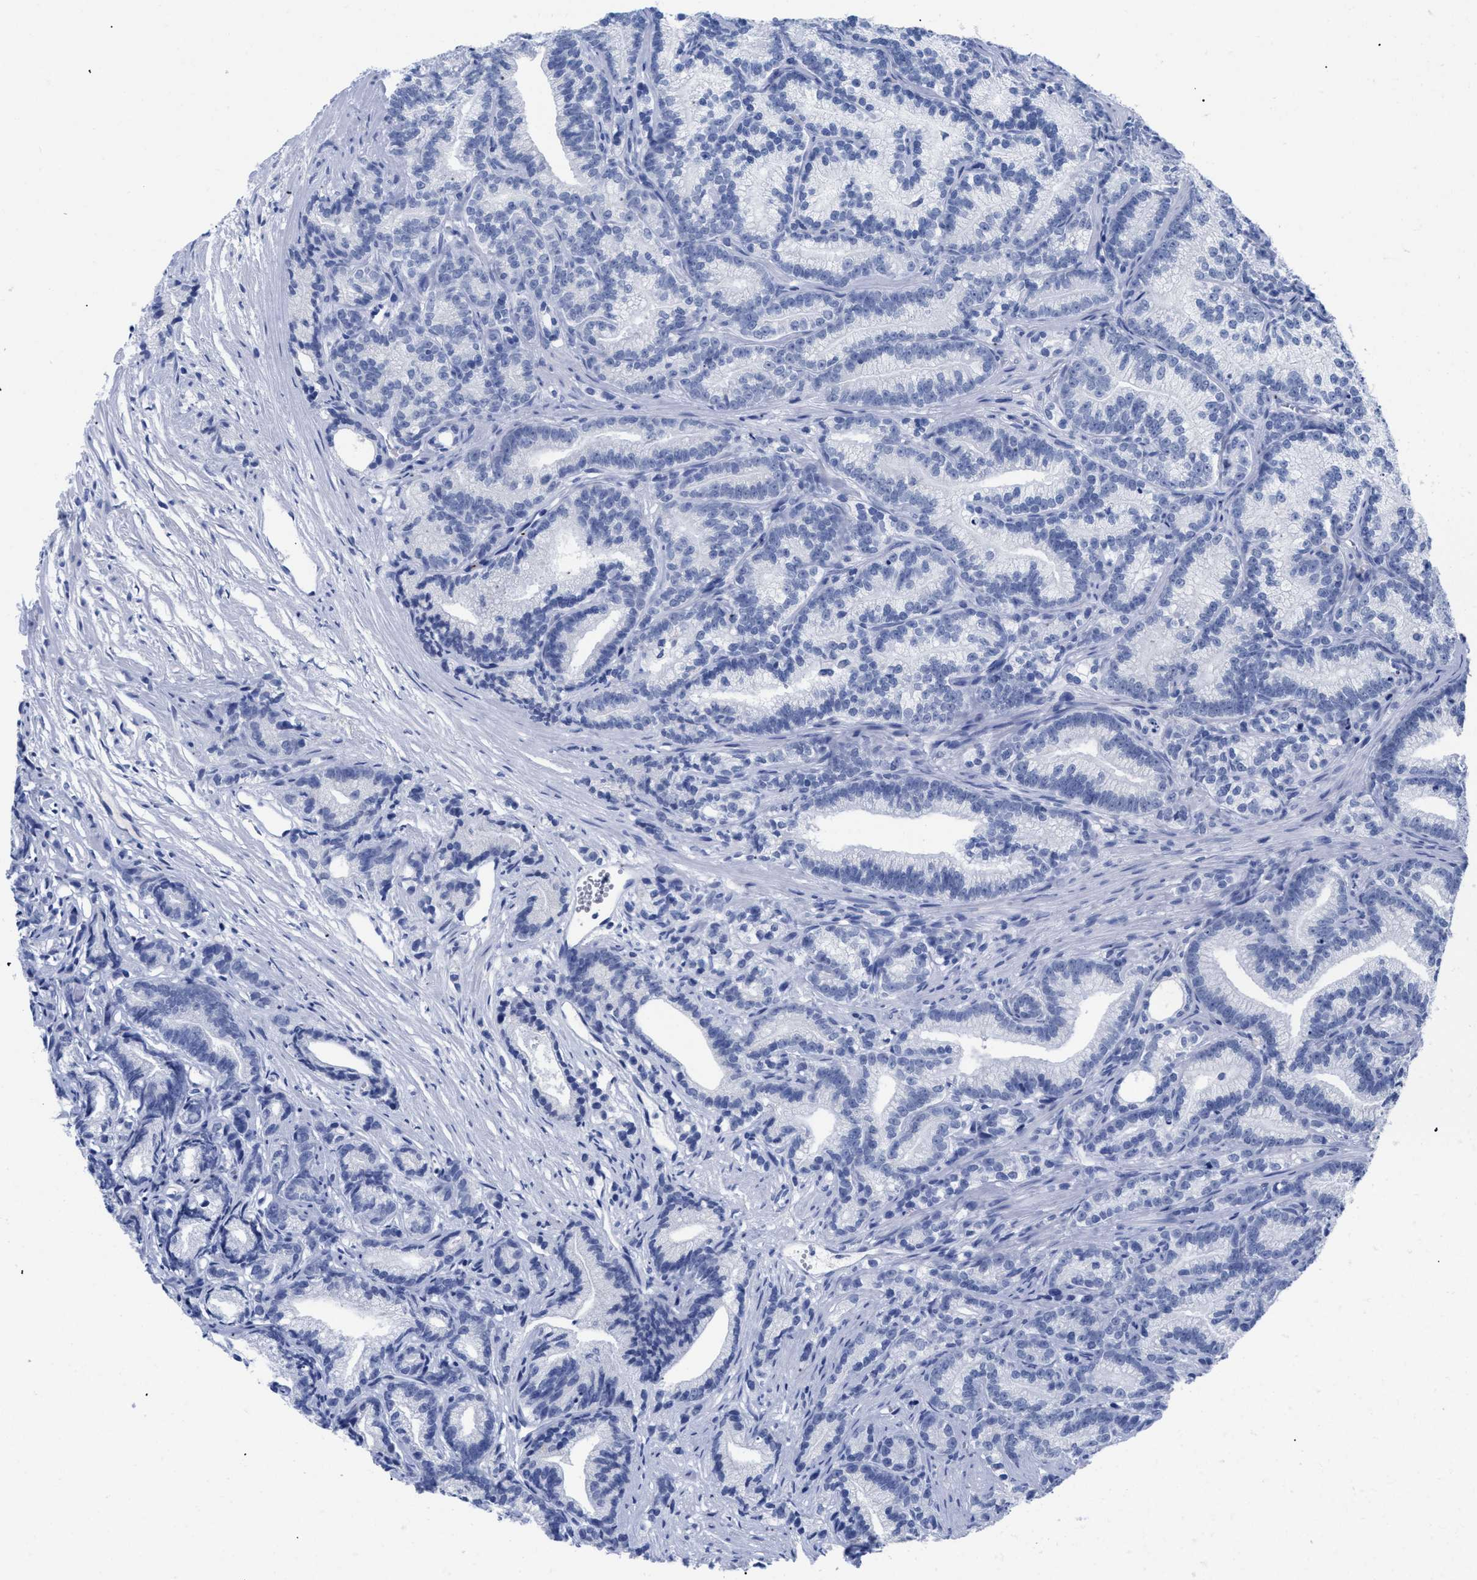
{"staining": {"intensity": "negative", "quantity": "none", "location": "none"}, "tissue": "prostate cancer", "cell_type": "Tumor cells", "image_type": "cancer", "snomed": [{"axis": "morphology", "description": "Adenocarcinoma, Low grade"}, {"axis": "topography", "description": "Prostate"}], "caption": "DAB (3,3'-diaminobenzidine) immunohistochemical staining of prostate cancer (low-grade adenocarcinoma) demonstrates no significant expression in tumor cells. (DAB (3,3'-diaminobenzidine) IHC with hematoxylin counter stain).", "gene": "TREML1", "patient": {"sex": "male", "age": 89}}